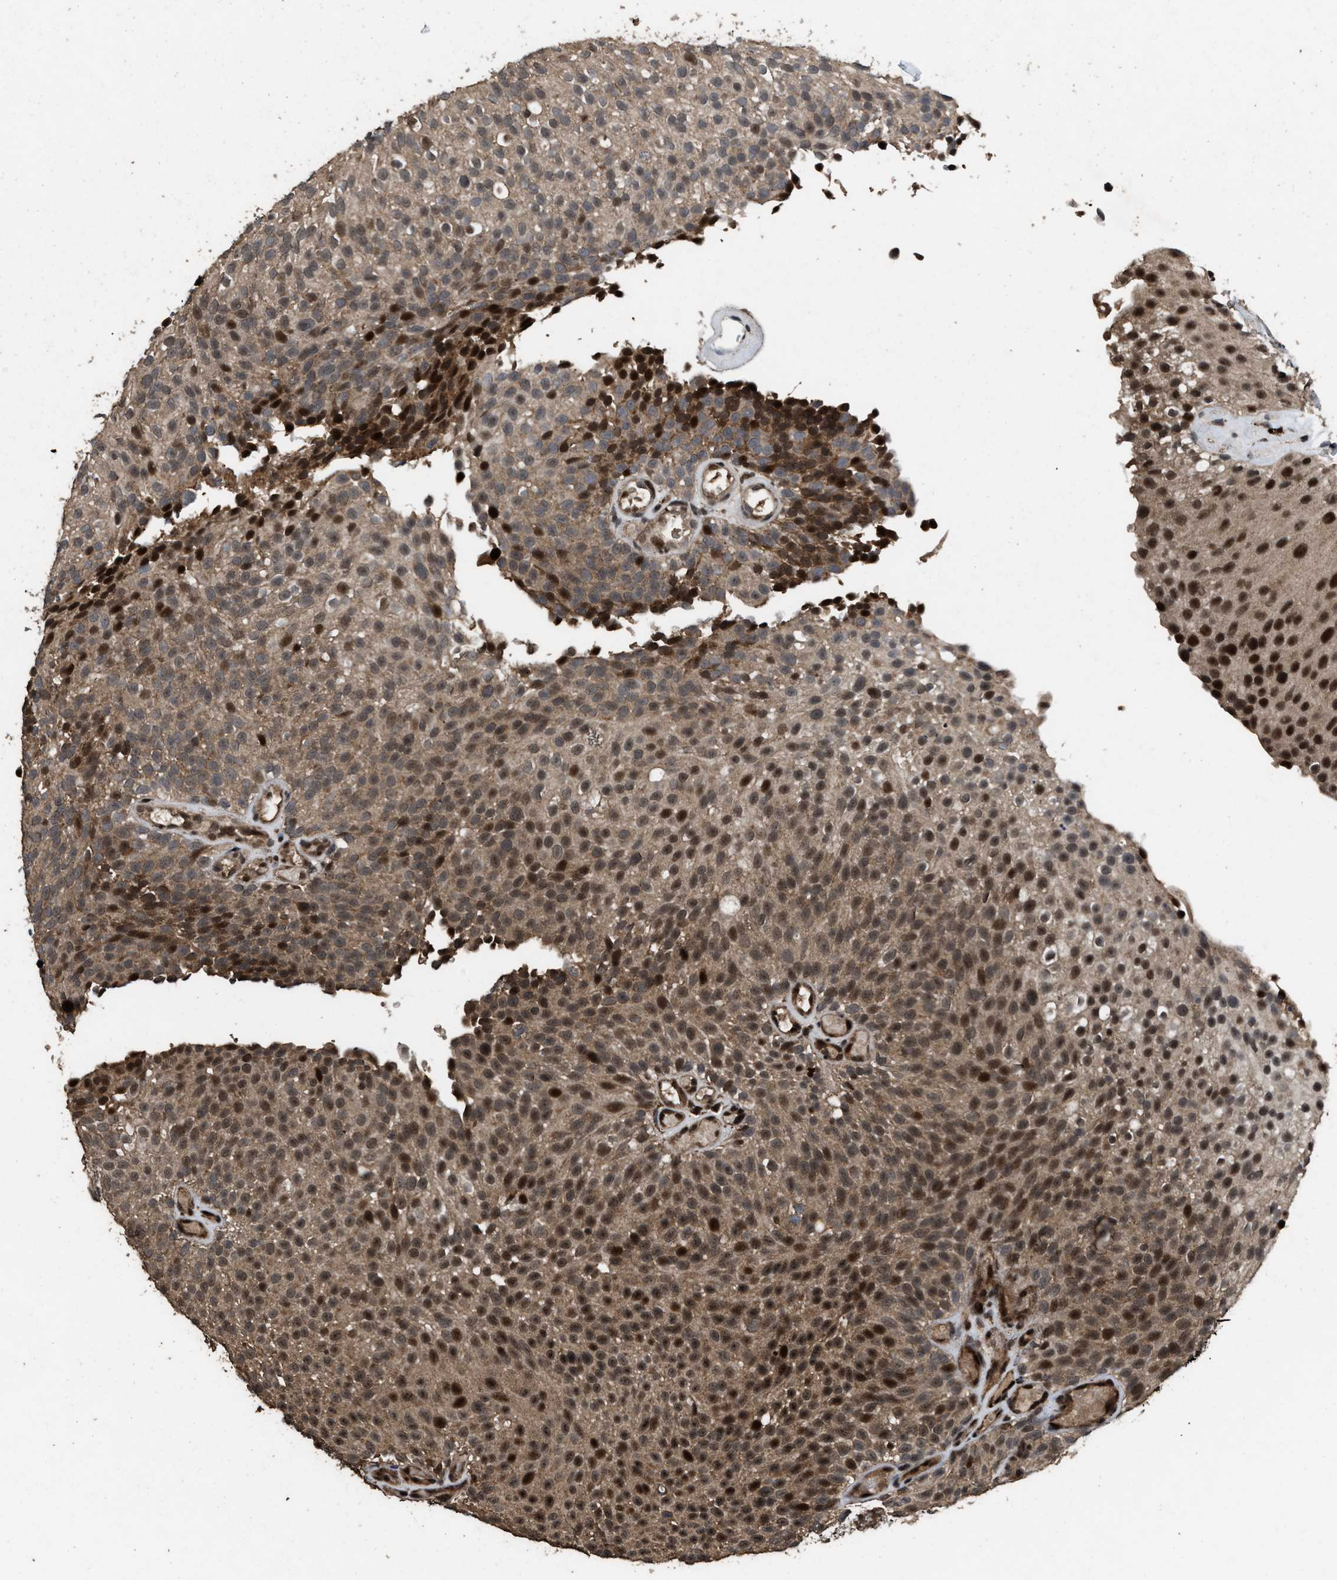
{"staining": {"intensity": "strong", "quantity": ">75%", "location": "cytoplasmic/membranous,nuclear"}, "tissue": "urothelial cancer", "cell_type": "Tumor cells", "image_type": "cancer", "snomed": [{"axis": "morphology", "description": "Urothelial carcinoma, Low grade"}, {"axis": "topography", "description": "Urinary bladder"}], "caption": "Low-grade urothelial carcinoma stained with DAB (3,3'-diaminobenzidine) IHC exhibits high levels of strong cytoplasmic/membranous and nuclear staining in approximately >75% of tumor cells.", "gene": "HAUS6", "patient": {"sex": "male", "age": 78}}